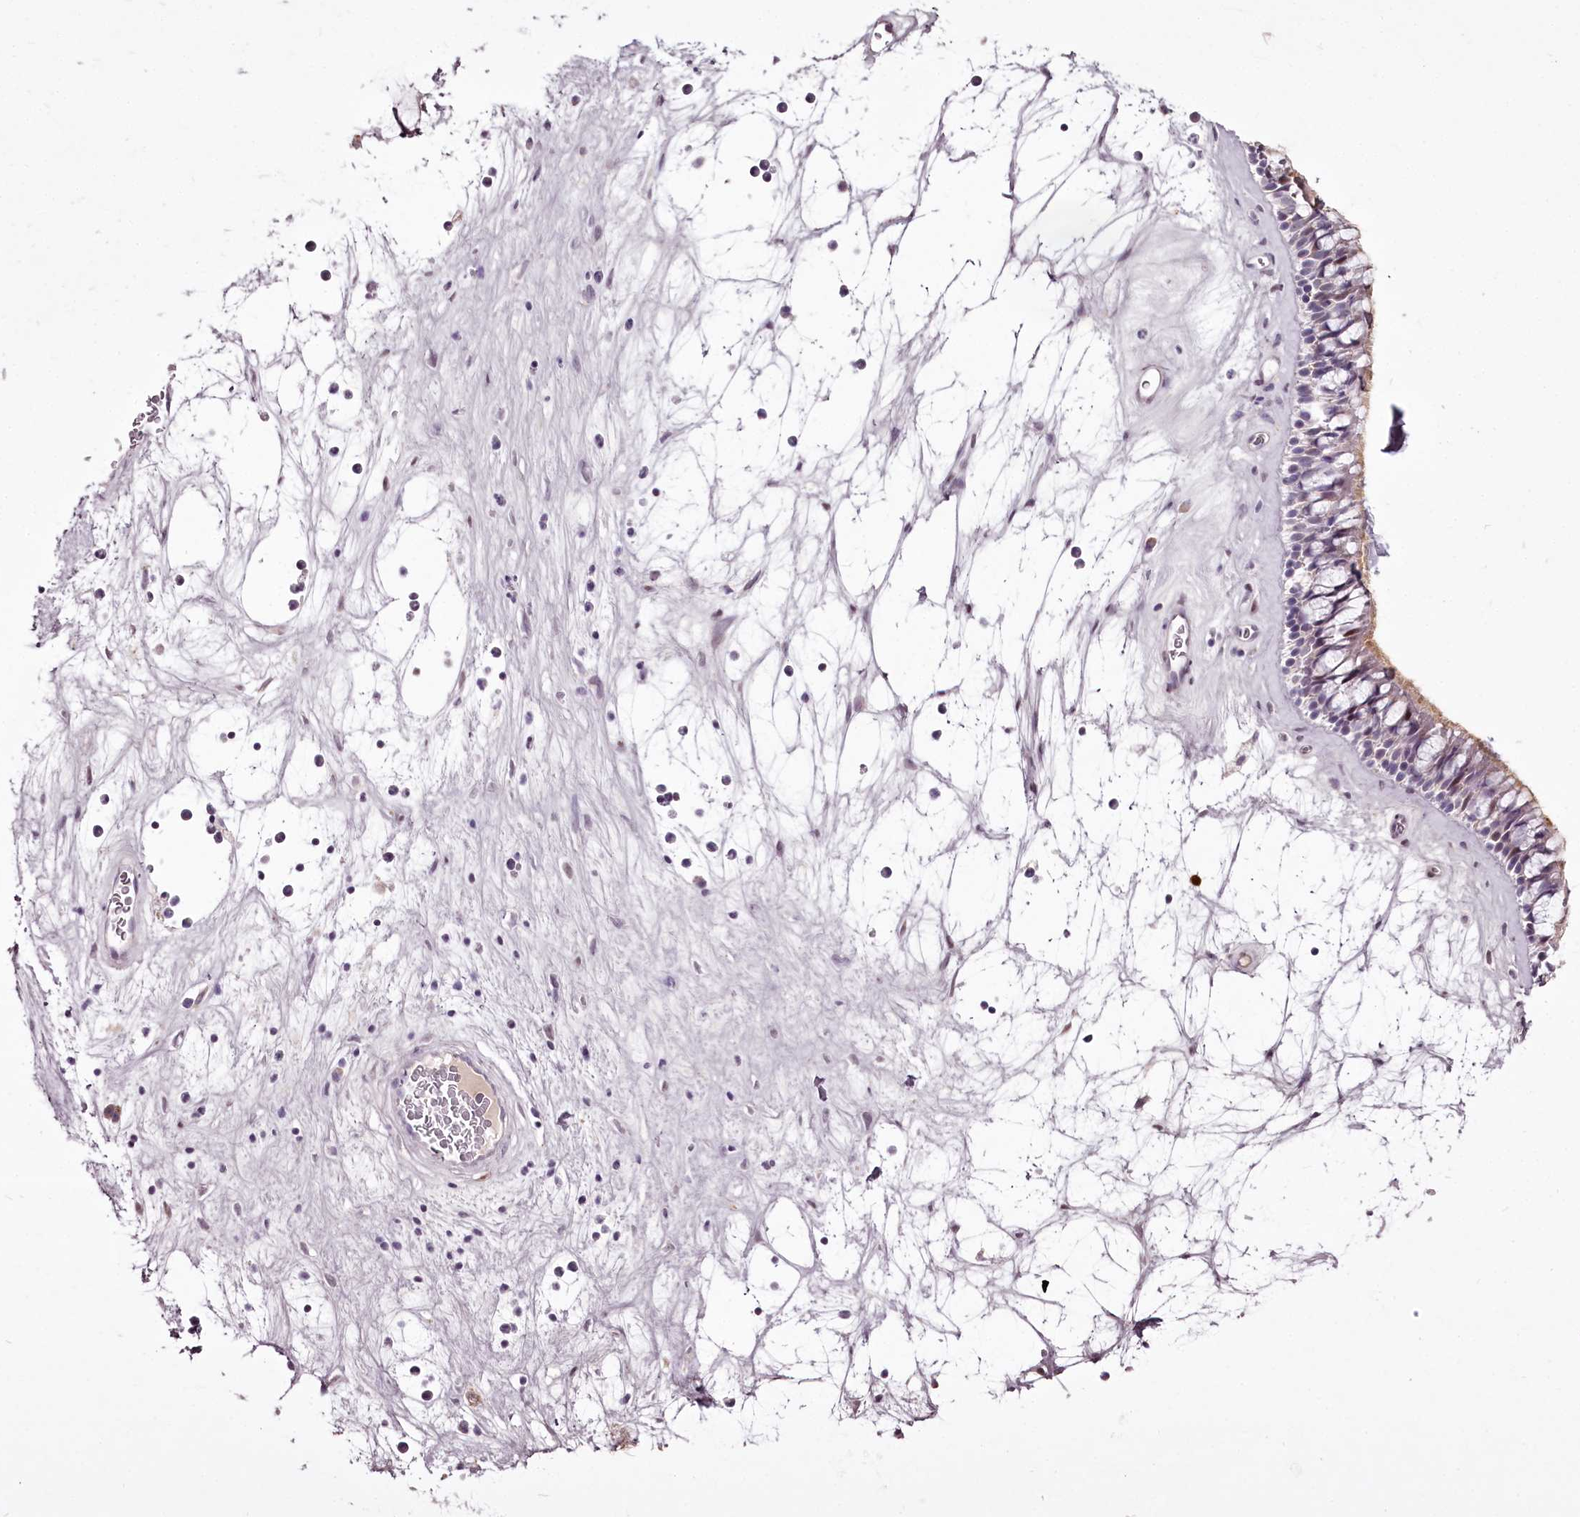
{"staining": {"intensity": "weak", "quantity": "<25%", "location": "cytoplasmic/membranous,nuclear"}, "tissue": "nasopharynx", "cell_type": "Respiratory epithelial cells", "image_type": "normal", "snomed": [{"axis": "morphology", "description": "Normal tissue, NOS"}, {"axis": "topography", "description": "Nasopharynx"}], "caption": "A photomicrograph of nasopharynx stained for a protein shows no brown staining in respiratory epithelial cells.", "gene": "C1orf56", "patient": {"sex": "male", "age": 64}}